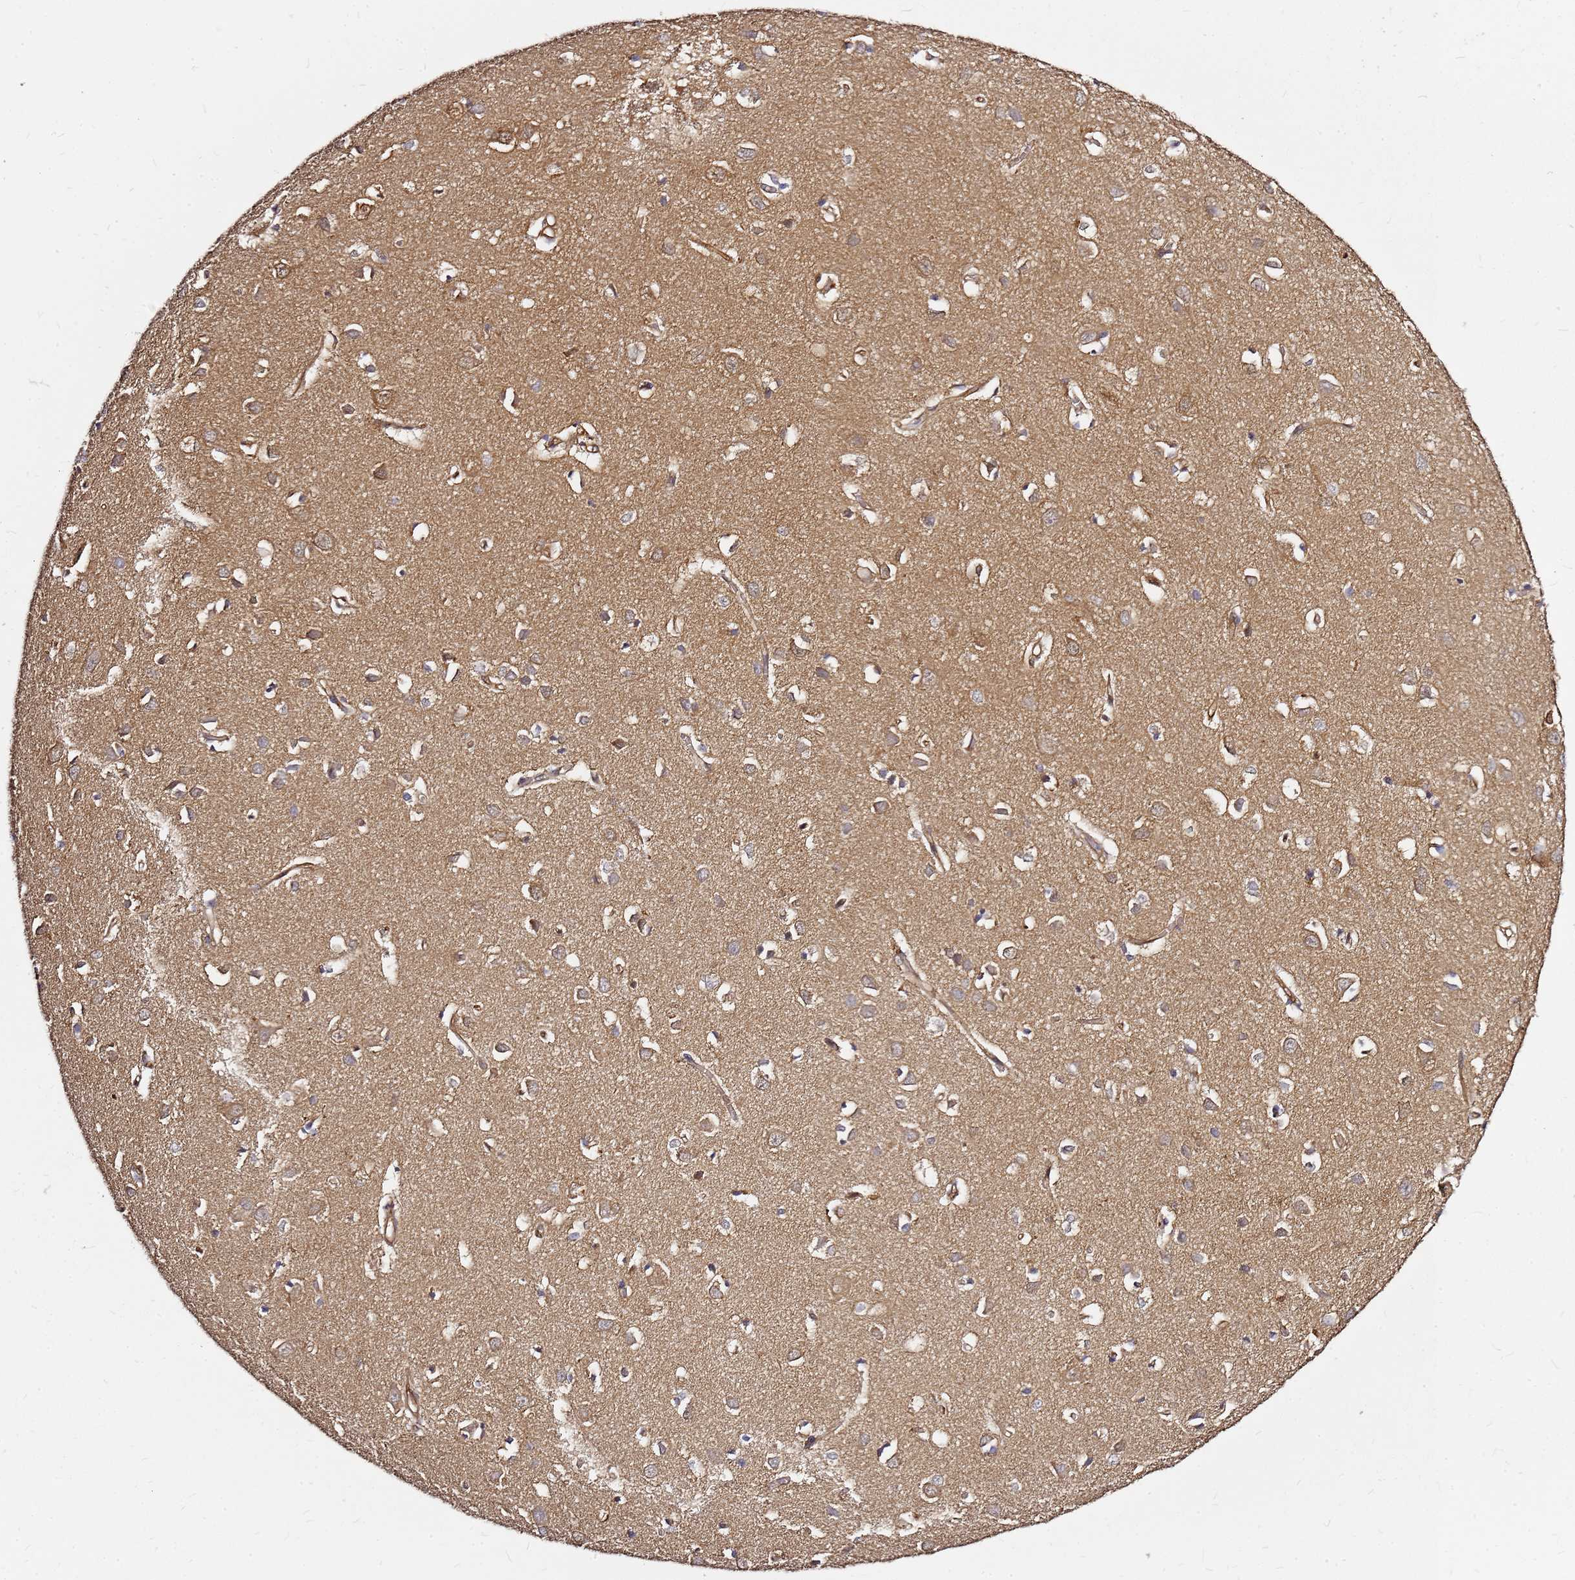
{"staining": {"intensity": "moderate", "quantity": "25%-75%", "location": "cytoplasmic/membranous,nuclear"}, "tissue": "cerebral cortex", "cell_type": "Endothelial cells", "image_type": "normal", "snomed": [{"axis": "morphology", "description": "Normal tissue, NOS"}, {"axis": "topography", "description": "Cerebral cortex"}], "caption": "Cerebral cortex stained with immunohistochemistry (IHC) reveals moderate cytoplasmic/membranous,nuclear staining in approximately 25%-75% of endothelial cells.", "gene": "NUDT14", "patient": {"sex": "female", "age": 64}}